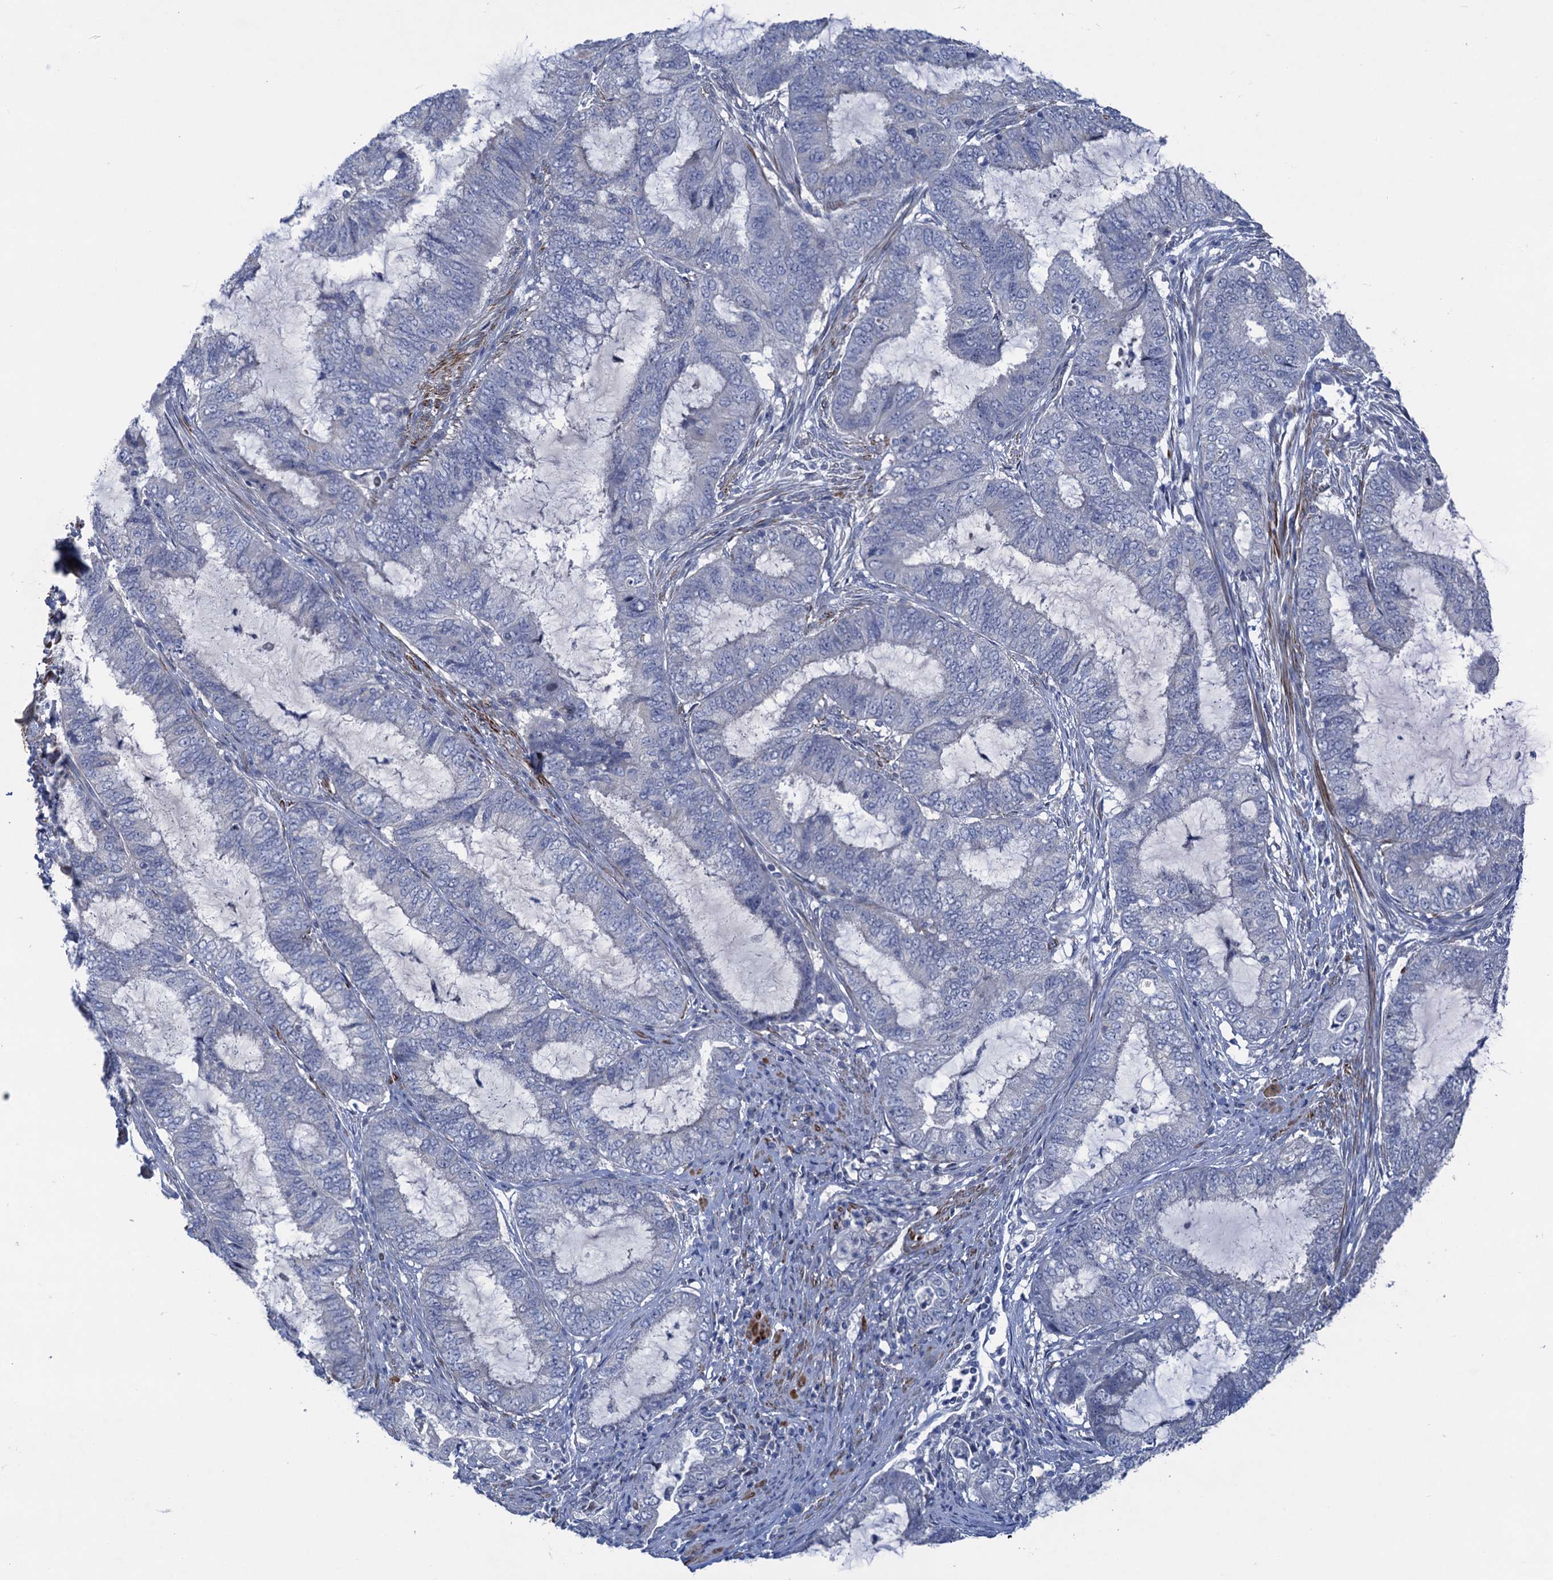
{"staining": {"intensity": "negative", "quantity": "none", "location": "none"}, "tissue": "endometrial cancer", "cell_type": "Tumor cells", "image_type": "cancer", "snomed": [{"axis": "morphology", "description": "Adenocarcinoma, NOS"}, {"axis": "topography", "description": "Endometrium"}], "caption": "Immunohistochemical staining of human endometrial cancer demonstrates no significant expression in tumor cells.", "gene": "ESYT3", "patient": {"sex": "female", "age": 51}}